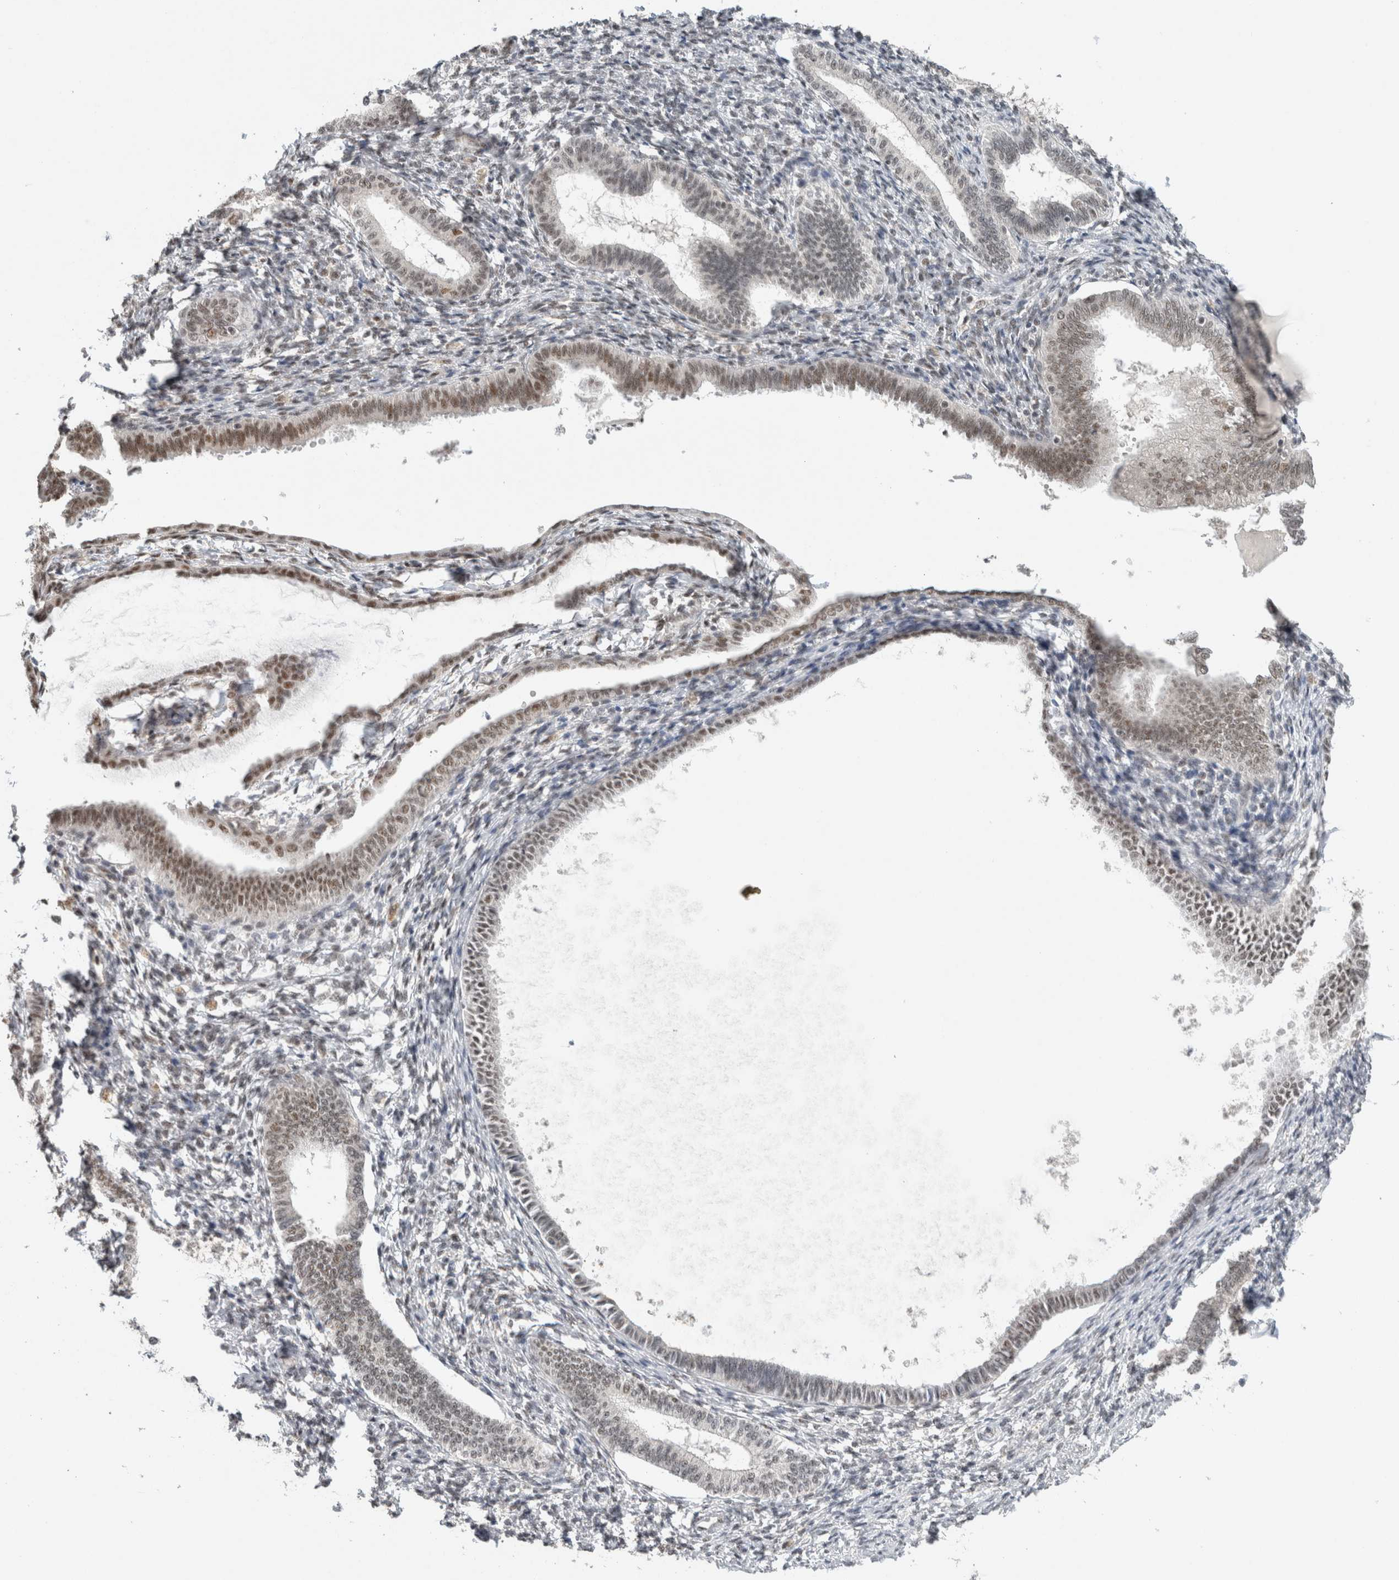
{"staining": {"intensity": "weak", "quantity": "<25%", "location": "nuclear"}, "tissue": "endometrium", "cell_type": "Cells in endometrial stroma", "image_type": "normal", "snomed": [{"axis": "morphology", "description": "Normal tissue, NOS"}, {"axis": "topography", "description": "Endometrium"}], "caption": "Immunohistochemical staining of benign endometrium demonstrates no significant positivity in cells in endometrial stroma.", "gene": "DDX42", "patient": {"sex": "female", "age": 77}}